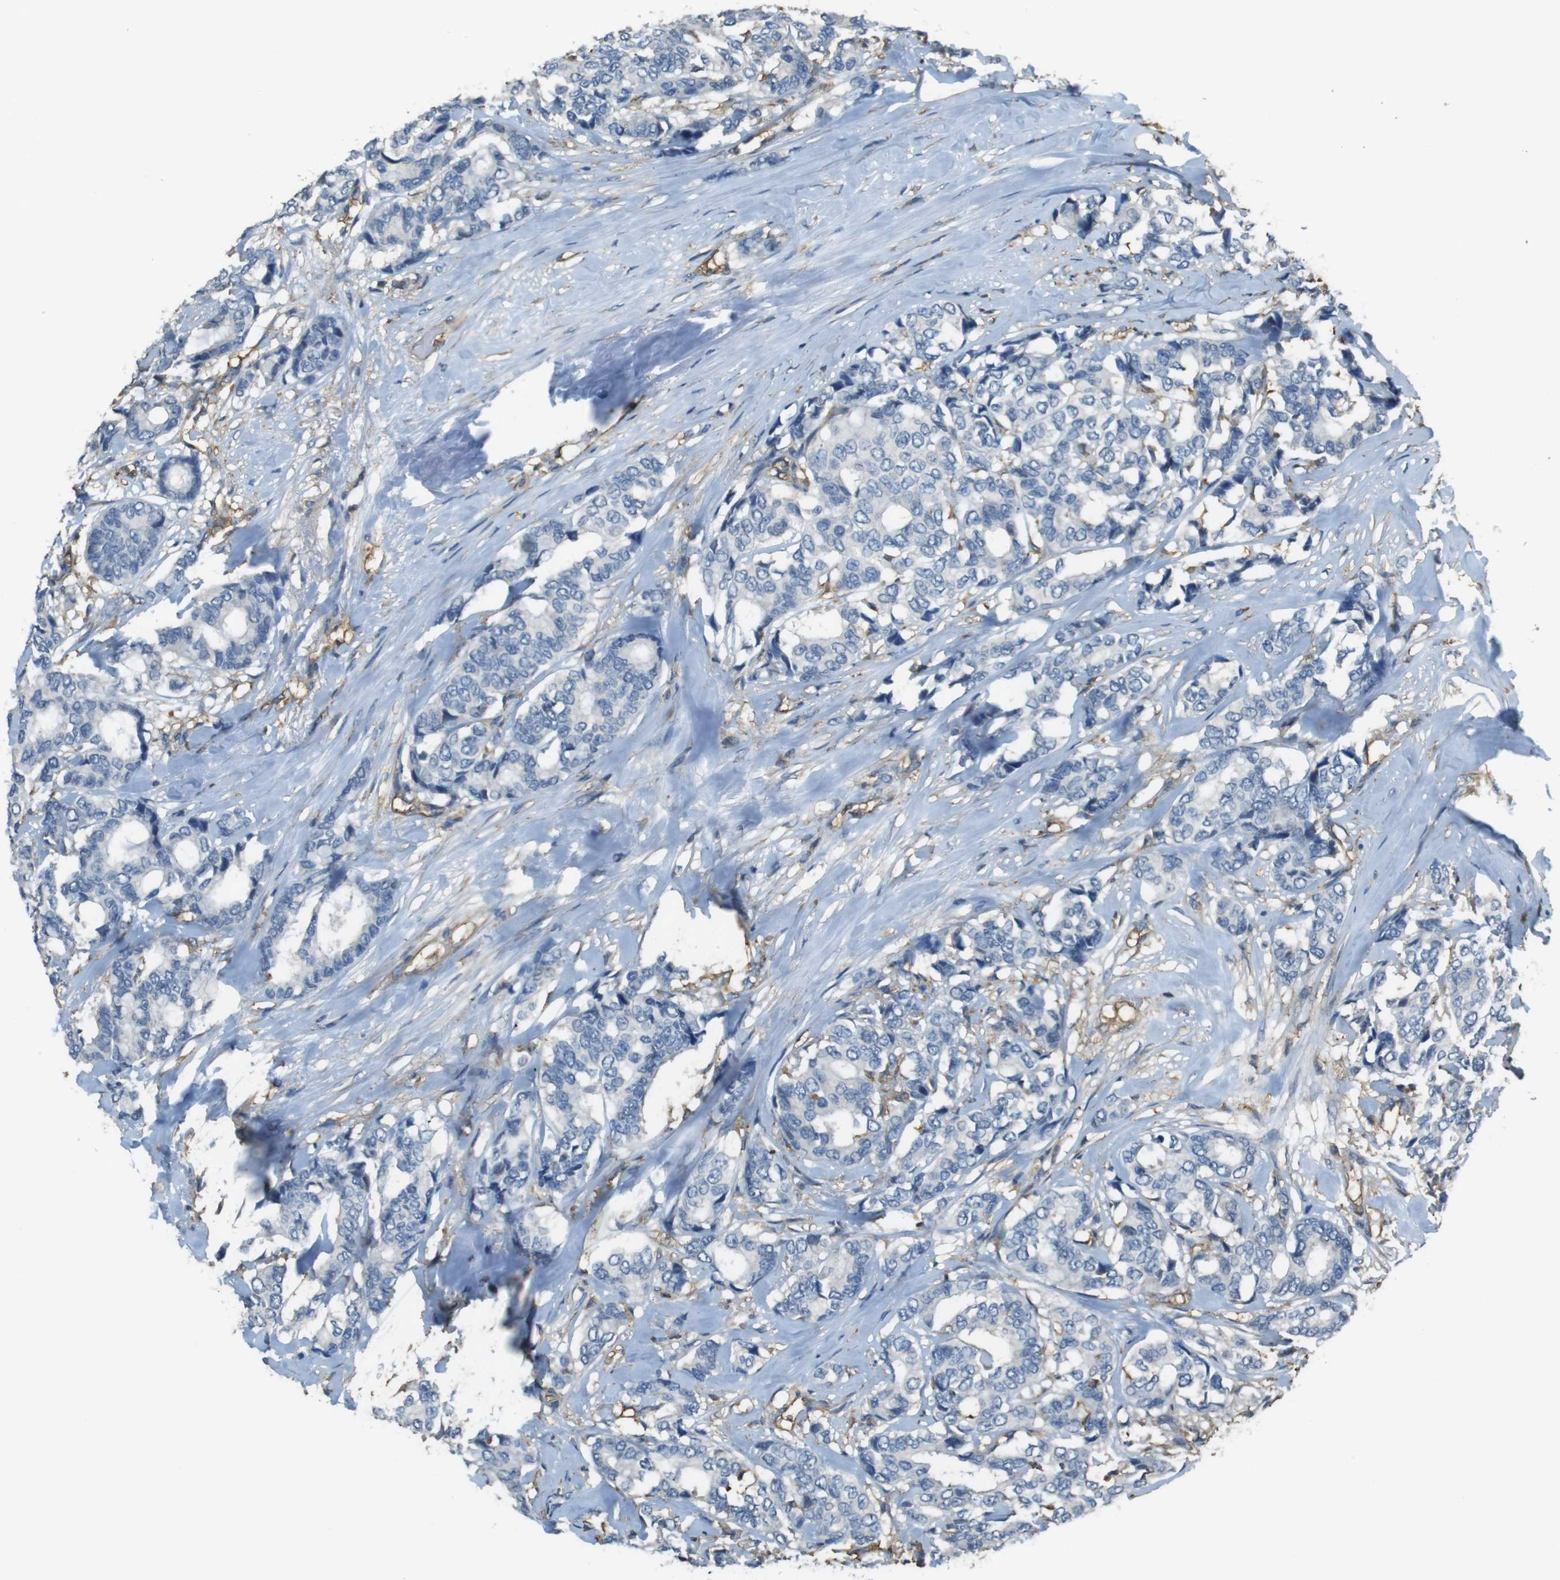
{"staining": {"intensity": "weak", "quantity": "<25%", "location": "cytoplasmic/membranous"}, "tissue": "breast cancer", "cell_type": "Tumor cells", "image_type": "cancer", "snomed": [{"axis": "morphology", "description": "Duct carcinoma"}, {"axis": "topography", "description": "Breast"}], "caption": "There is no significant positivity in tumor cells of breast cancer (invasive ductal carcinoma).", "gene": "FCAR", "patient": {"sex": "female", "age": 87}}